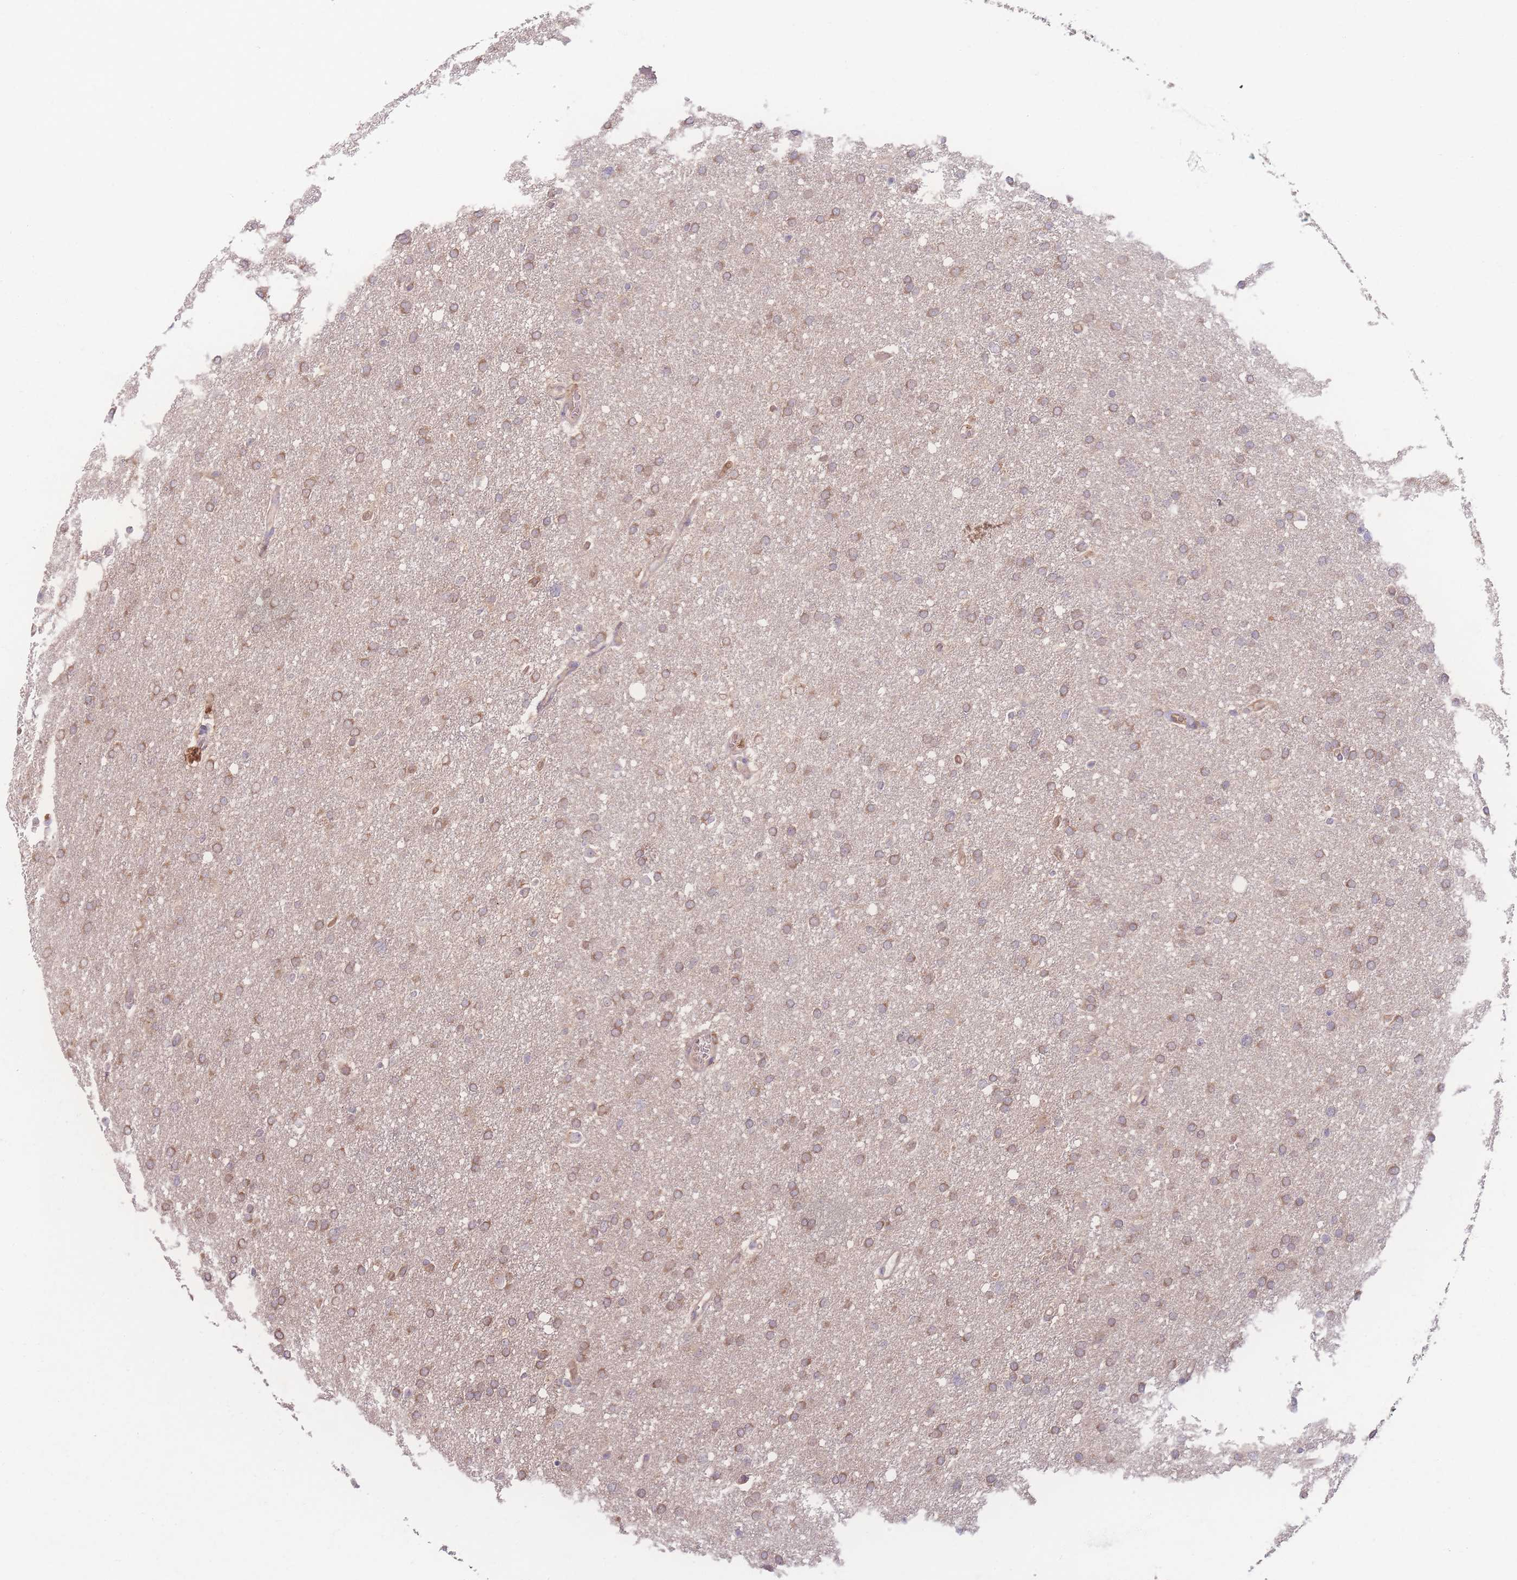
{"staining": {"intensity": "moderate", "quantity": ">75%", "location": "cytoplasmic/membranous"}, "tissue": "glioma", "cell_type": "Tumor cells", "image_type": "cancer", "snomed": [{"axis": "morphology", "description": "Glioma, malignant, High grade"}, {"axis": "topography", "description": "Cerebral cortex"}], "caption": "Brown immunohistochemical staining in glioma reveals moderate cytoplasmic/membranous positivity in approximately >75% of tumor cells.", "gene": "INSR", "patient": {"sex": "female", "age": 36}}